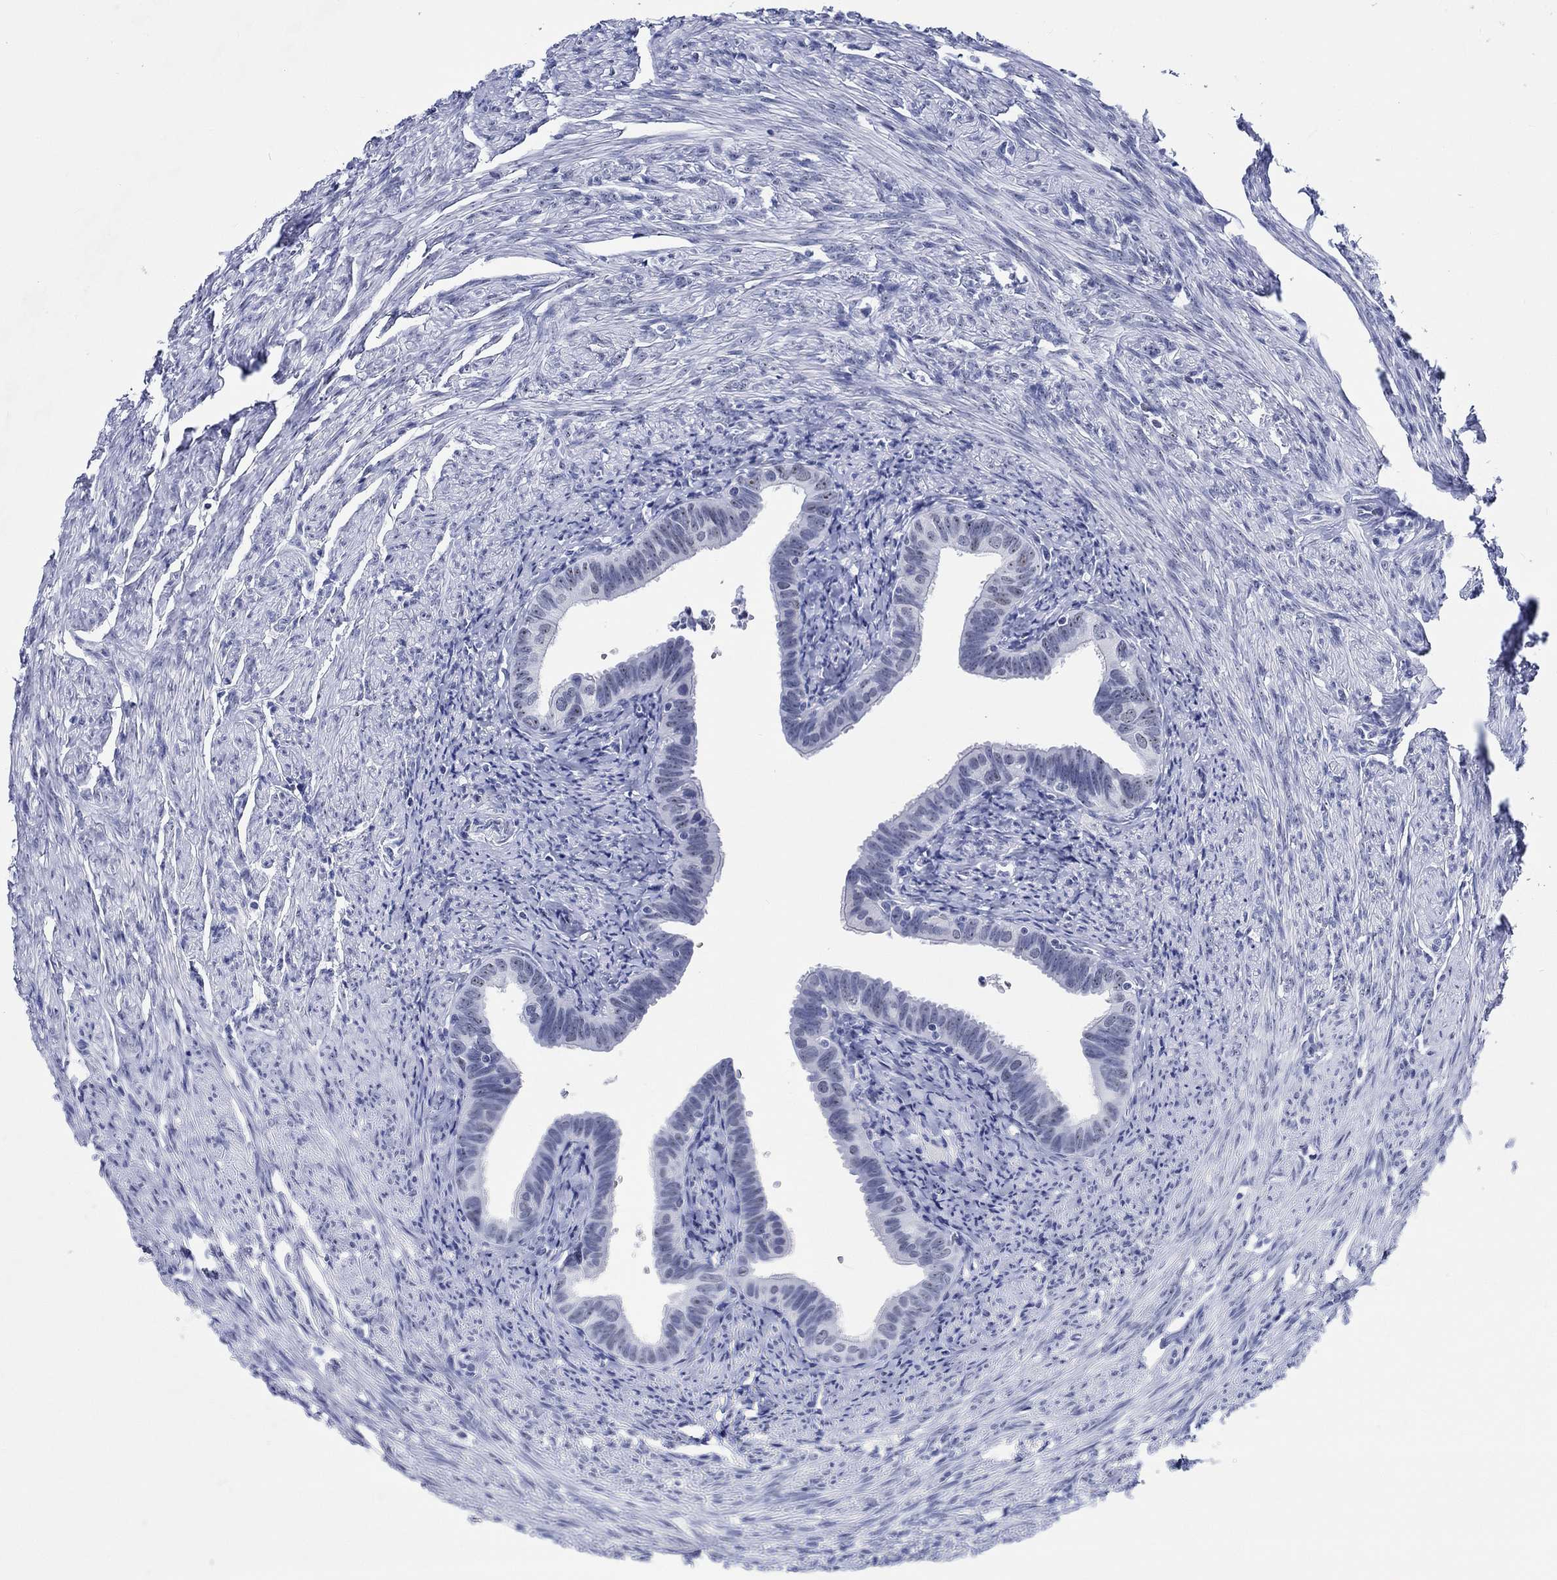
{"staining": {"intensity": "weak", "quantity": "<25%", "location": "nuclear"}, "tissue": "fallopian tube", "cell_type": "Glandular cells", "image_type": "normal", "snomed": [{"axis": "morphology", "description": "Normal tissue, NOS"}, {"axis": "topography", "description": "Fallopian tube"}, {"axis": "topography", "description": "Ovary"}], "caption": "A micrograph of human fallopian tube is negative for staining in glandular cells. The staining is performed using DAB brown chromogen with nuclei counter-stained in using hematoxylin.", "gene": "ZNF446", "patient": {"sex": "female", "age": 57}}